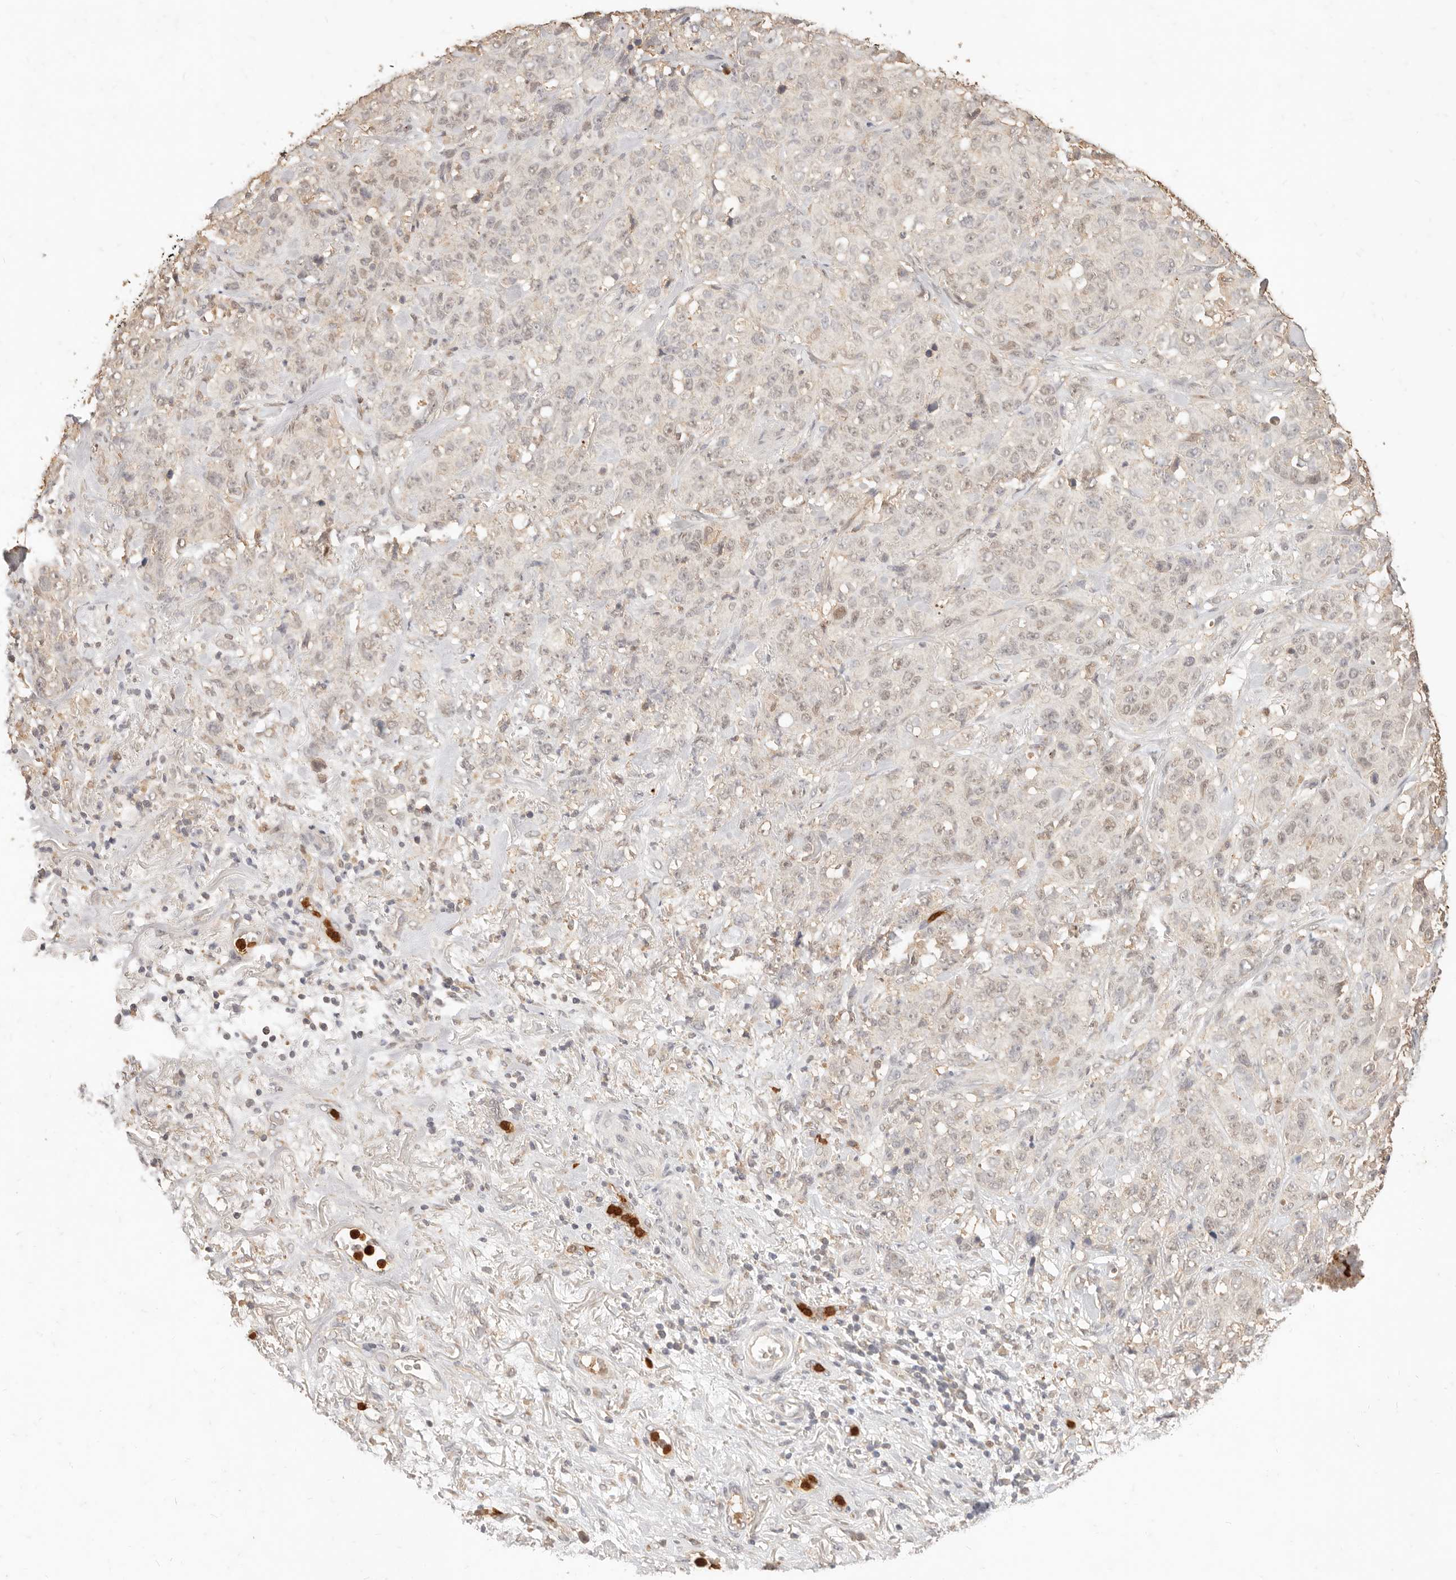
{"staining": {"intensity": "weak", "quantity": "<25%", "location": "cytoplasmic/membranous"}, "tissue": "stomach cancer", "cell_type": "Tumor cells", "image_type": "cancer", "snomed": [{"axis": "morphology", "description": "Adenocarcinoma, NOS"}, {"axis": "topography", "description": "Stomach"}], "caption": "Tumor cells show no significant expression in adenocarcinoma (stomach).", "gene": "TMTC2", "patient": {"sex": "male", "age": 48}}